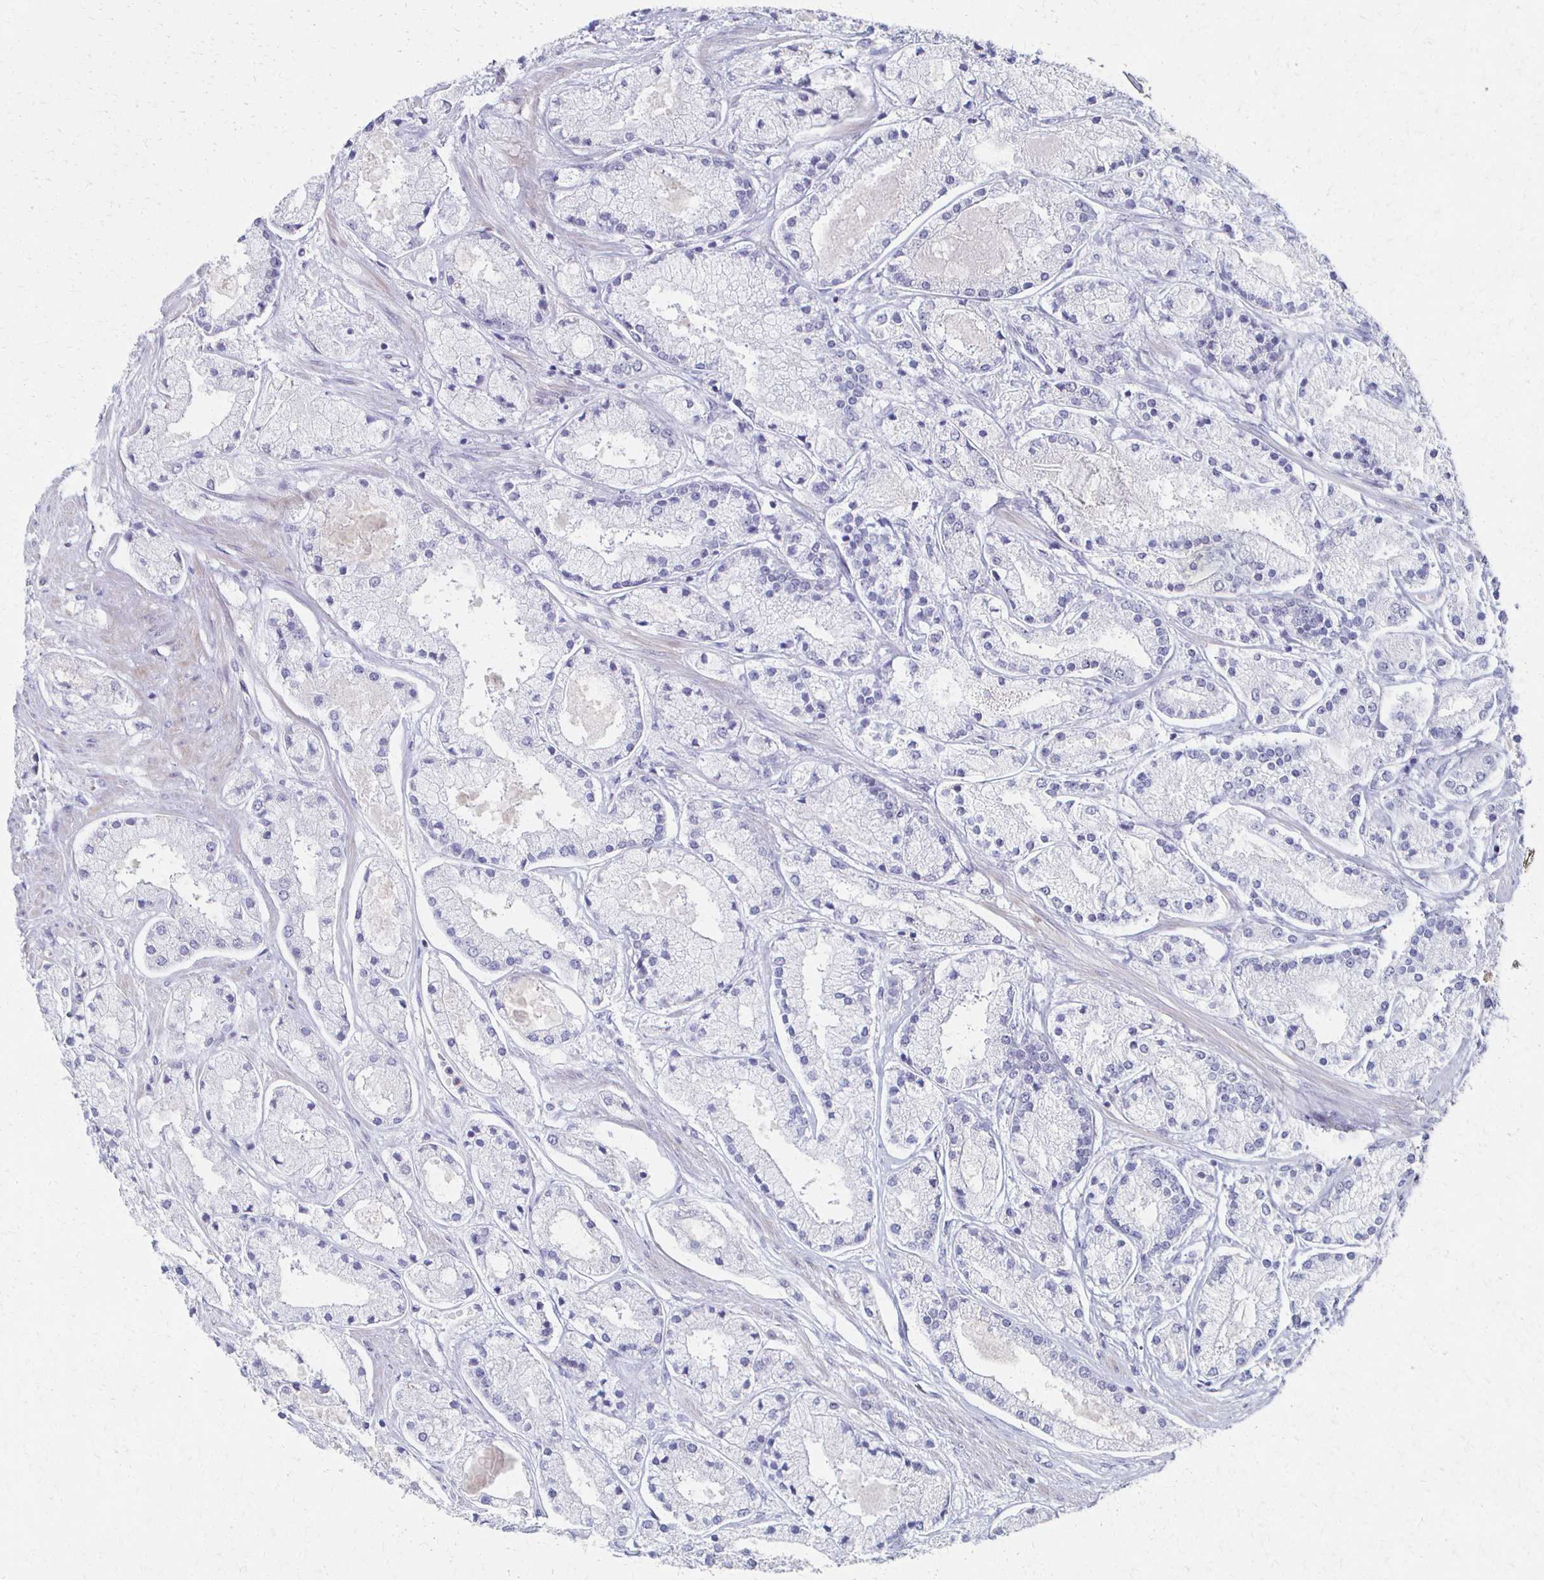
{"staining": {"intensity": "negative", "quantity": "none", "location": "none"}, "tissue": "prostate cancer", "cell_type": "Tumor cells", "image_type": "cancer", "snomed": [{"axis": "morphology", "description": "Adenocarcinoma, High grade"}, {"axis": "topography", "description": "Prostate"}], "caption": "Tumor cells are negative for protein expression in human prostate cancer. The staining was performed using DAB to visualize the protein expression in brown, while the nuclei were stained in blue with hematoxylin (Magnification: 20x).", "gene": "CXCR2", "patient": {"sex": "male", "age": 67}}